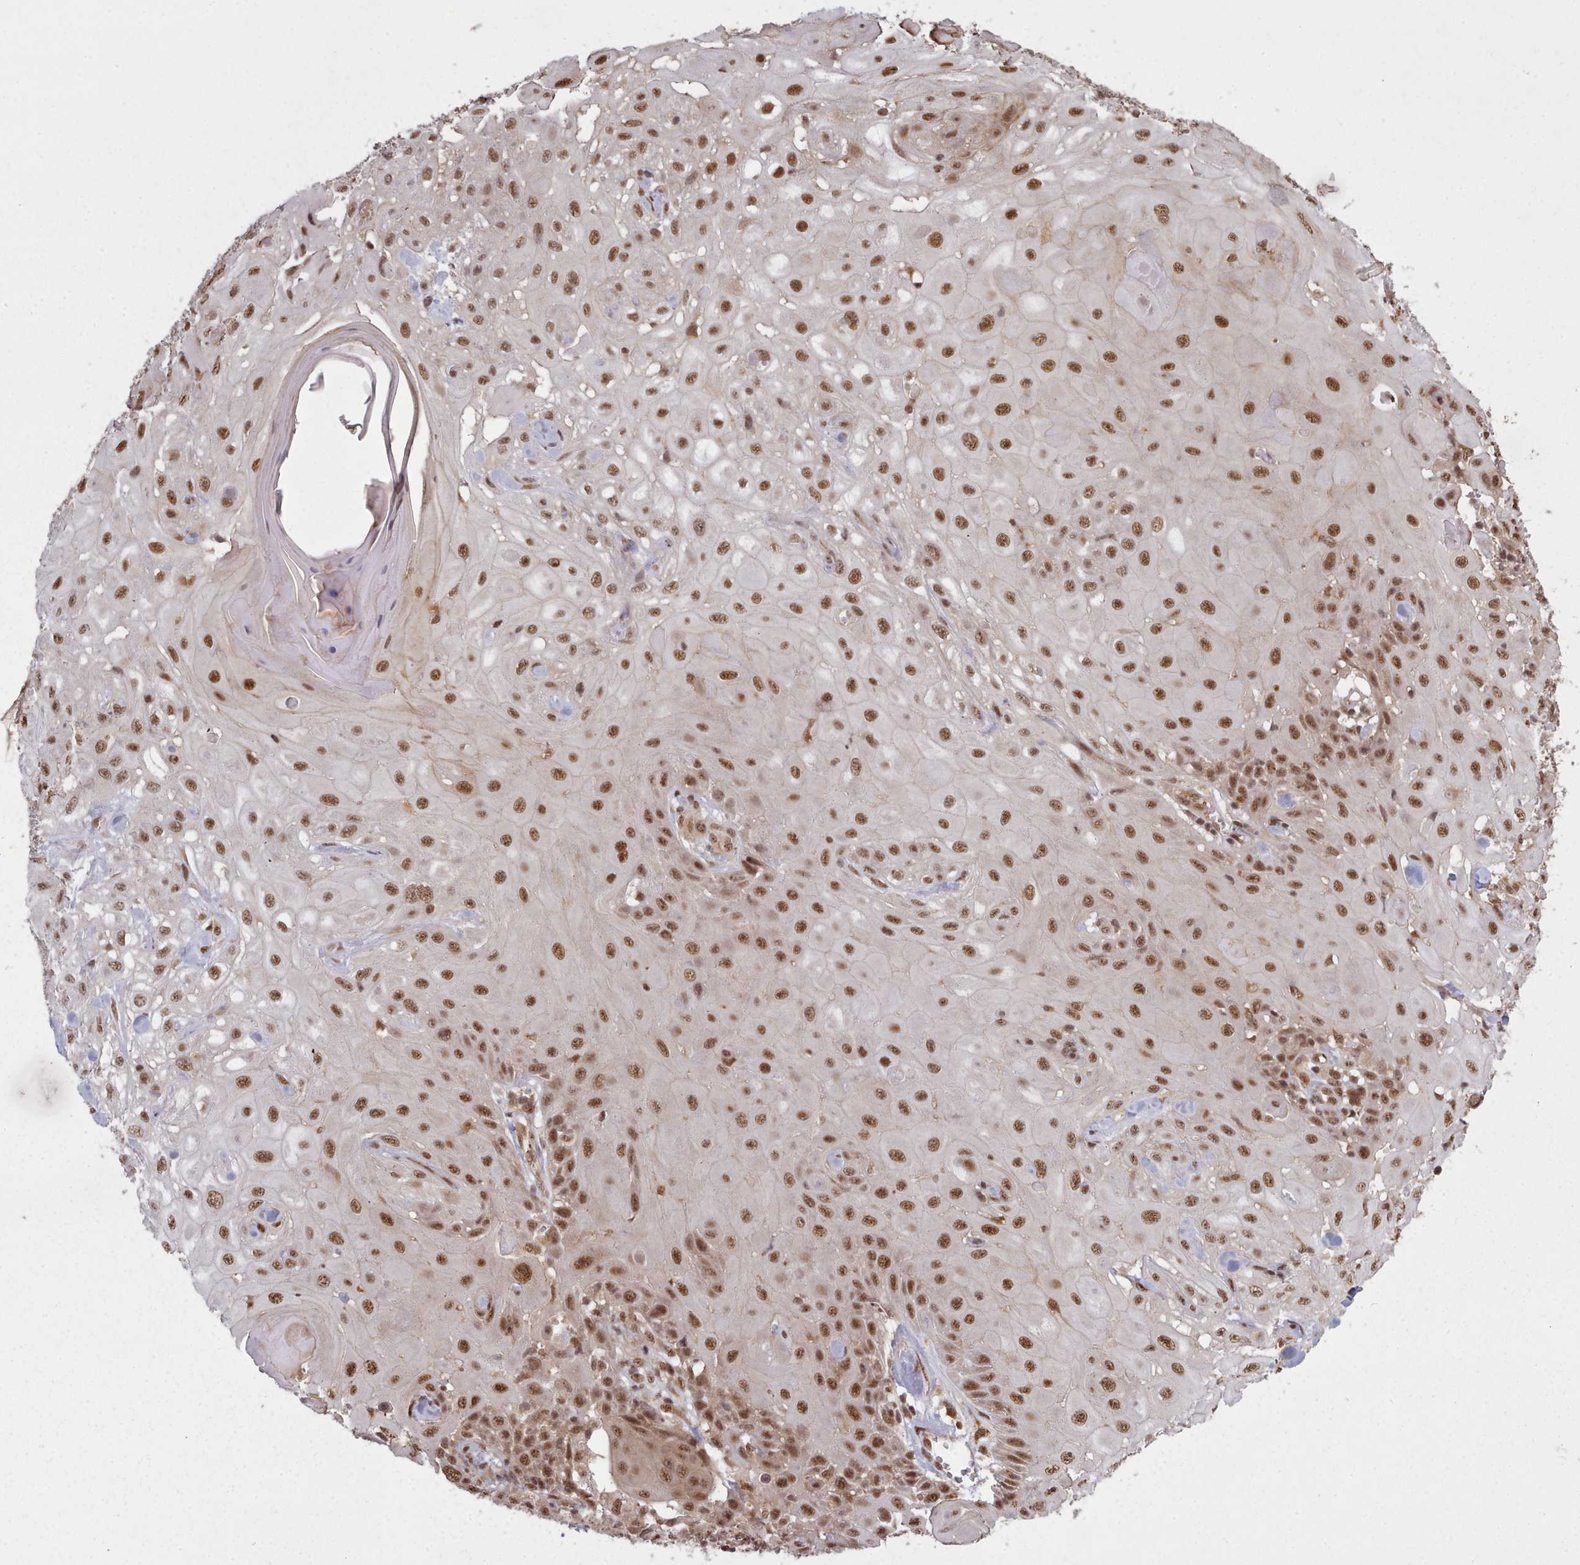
{"staining": {"intensity": "moderate", "quantity": ">75%", "location": "nuclear"}, "tissue": "skin cancer", "cell_type": "Tumor cells", "image_type": "cancer", "snomed": [{"axis": "morphology", "description": "Normal tissue, NOS"}, {"axis": "morphology", "description": "Squamous cell carcinoma, NOS"}, {"axis": "topography", "description": "Skin"}, {"axis": "topography", "description": "Cartilage tissue"}], "caption": "Moderate nuclear positivity for a protein is identified in approximately >75% of tumor cells of skin cancer using immunohistochemistry (IHC).", "gene": "DHX8", "patient": {"sex": "female", "age": 79}}